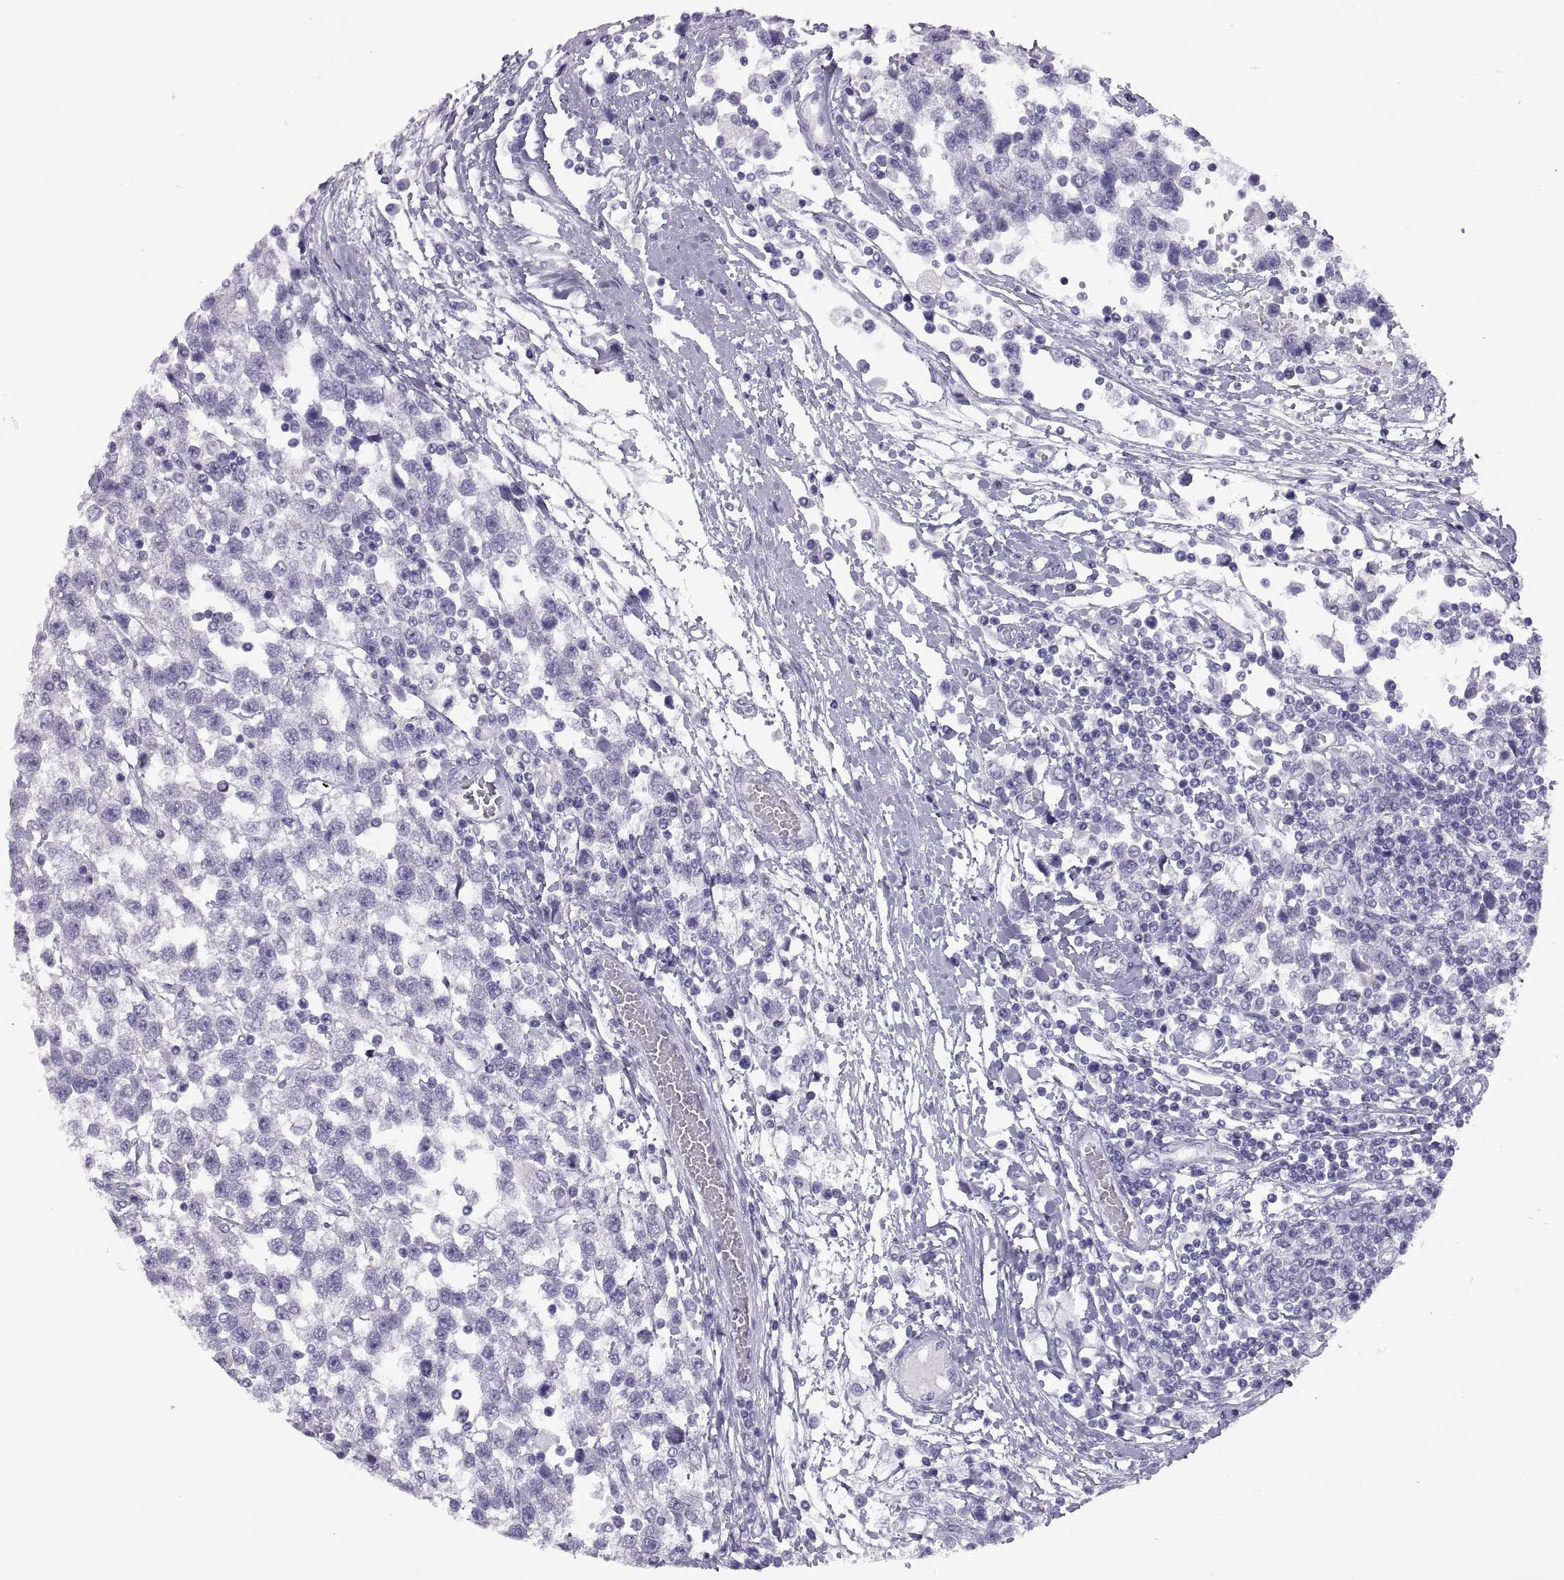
{"staining": {"intensity": "negative", "quantity": "none", "location": "none"}, "tissue": "testis cancer", "cell_type": "Tumor cells", "image_type": "cancer", "snomed": [{"axis": "morphology", "description": "Seminoma, NOS"}, {"axis": "topography", "description": "Testis"}], "caption": "High power microscopy photomicrograph of an immunohistochemistry (IHC) photomicrograph of testis cancer (seminoma), revealing no significant expression in tumor cells.", "gene": "RGS20", "patient": {"sex": "male", "age": 34}}